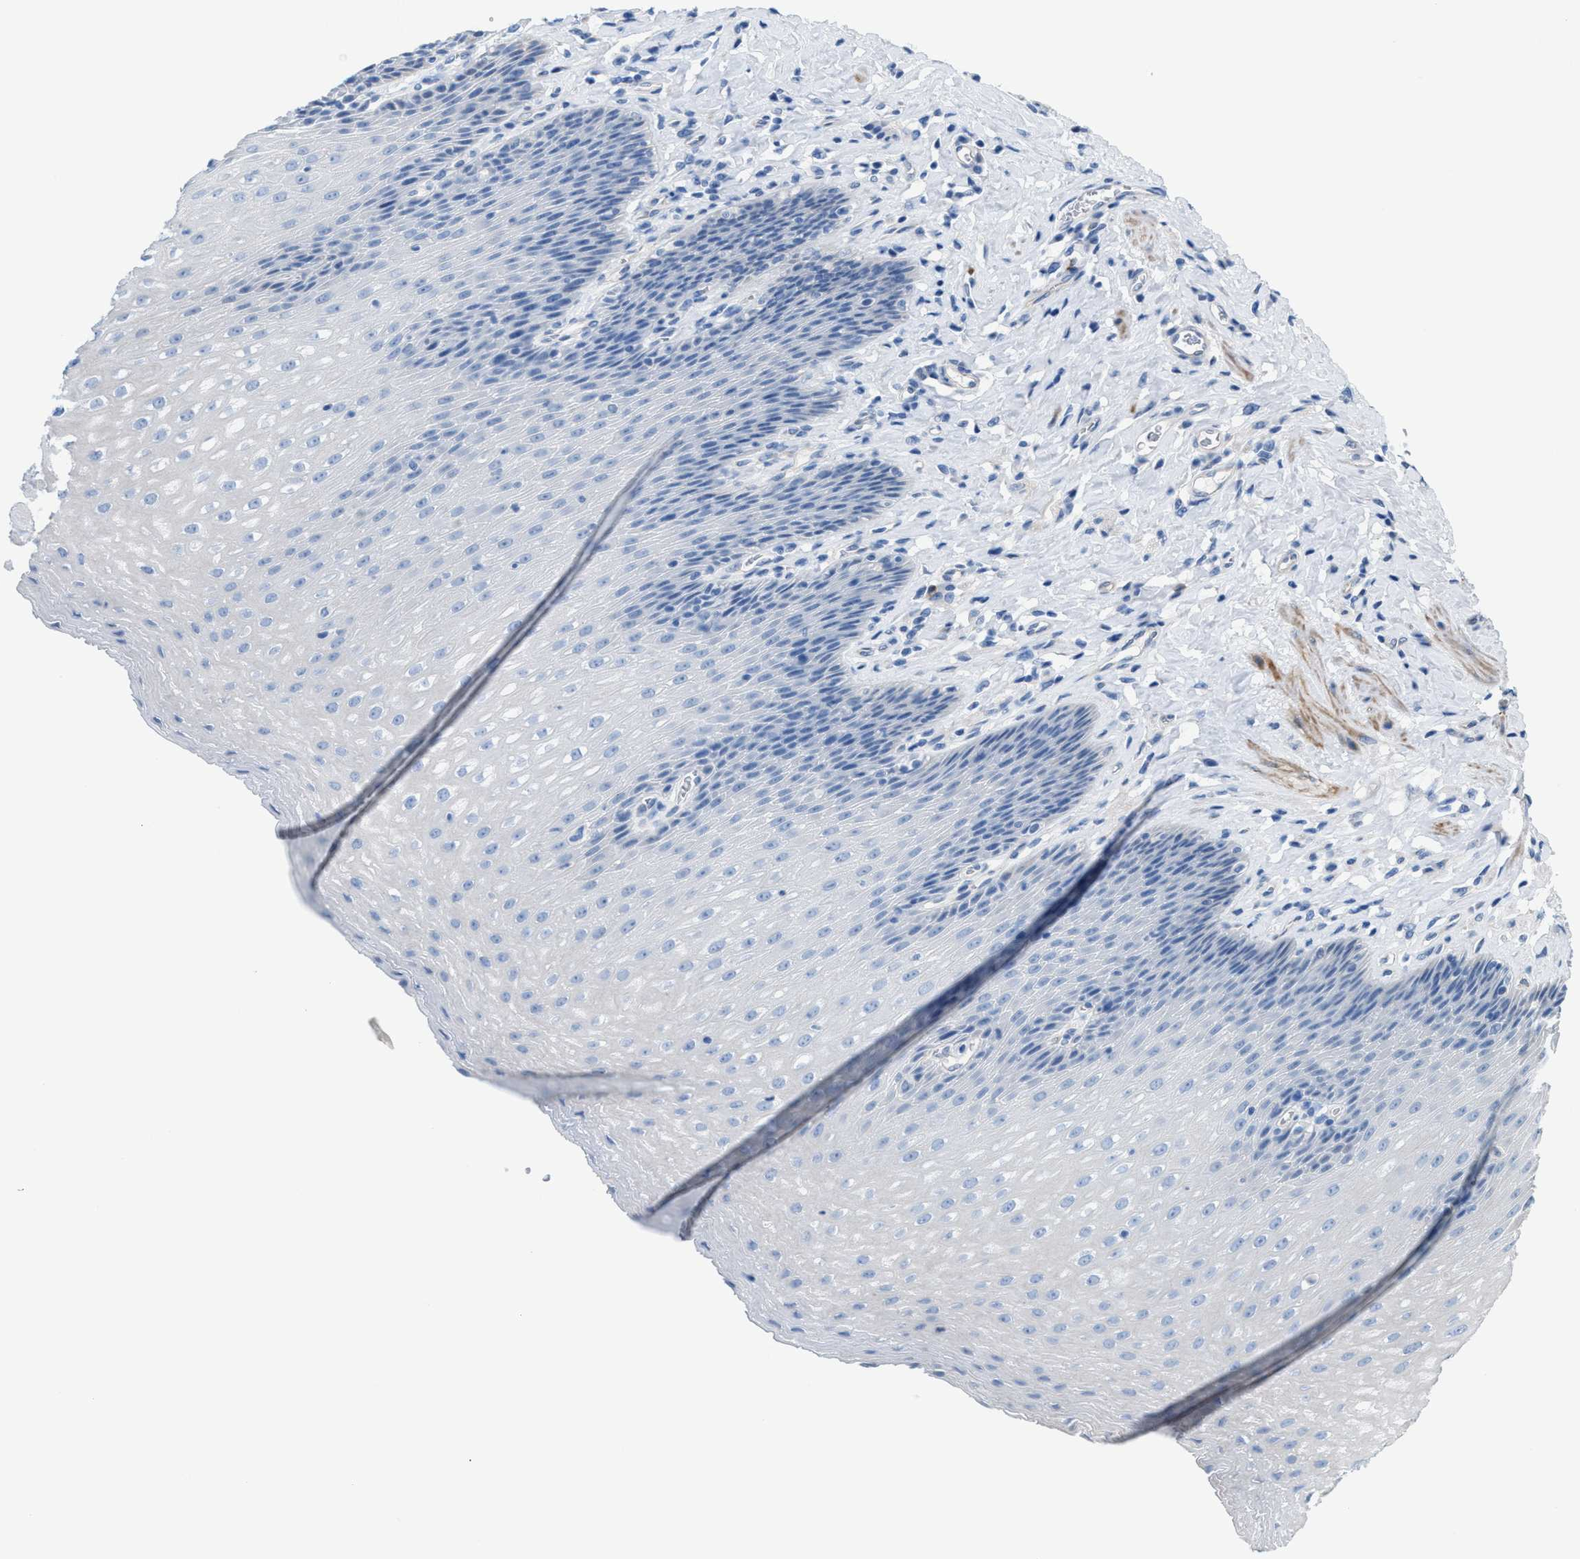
{"staining": {"intensity": "negative", "quantity": "none", "location": "none"}, "tissue": "esophagus", "cell_type": "Squamous epithelial cells", "image_type": "normal", "snomed": [{"axis": "morphology", "description": "Normal tissue, NOS"}, {"axis": "topography", "description": "Esophagus"}], "caption": "A photomicrograph of human esophagus is negative for staining in squamous epithelial cells. (Immunohistochemistry, brightfield microscopy, high magnification).", "gene": "MPP3", "patient": {"sex": "female", "age": 61}}